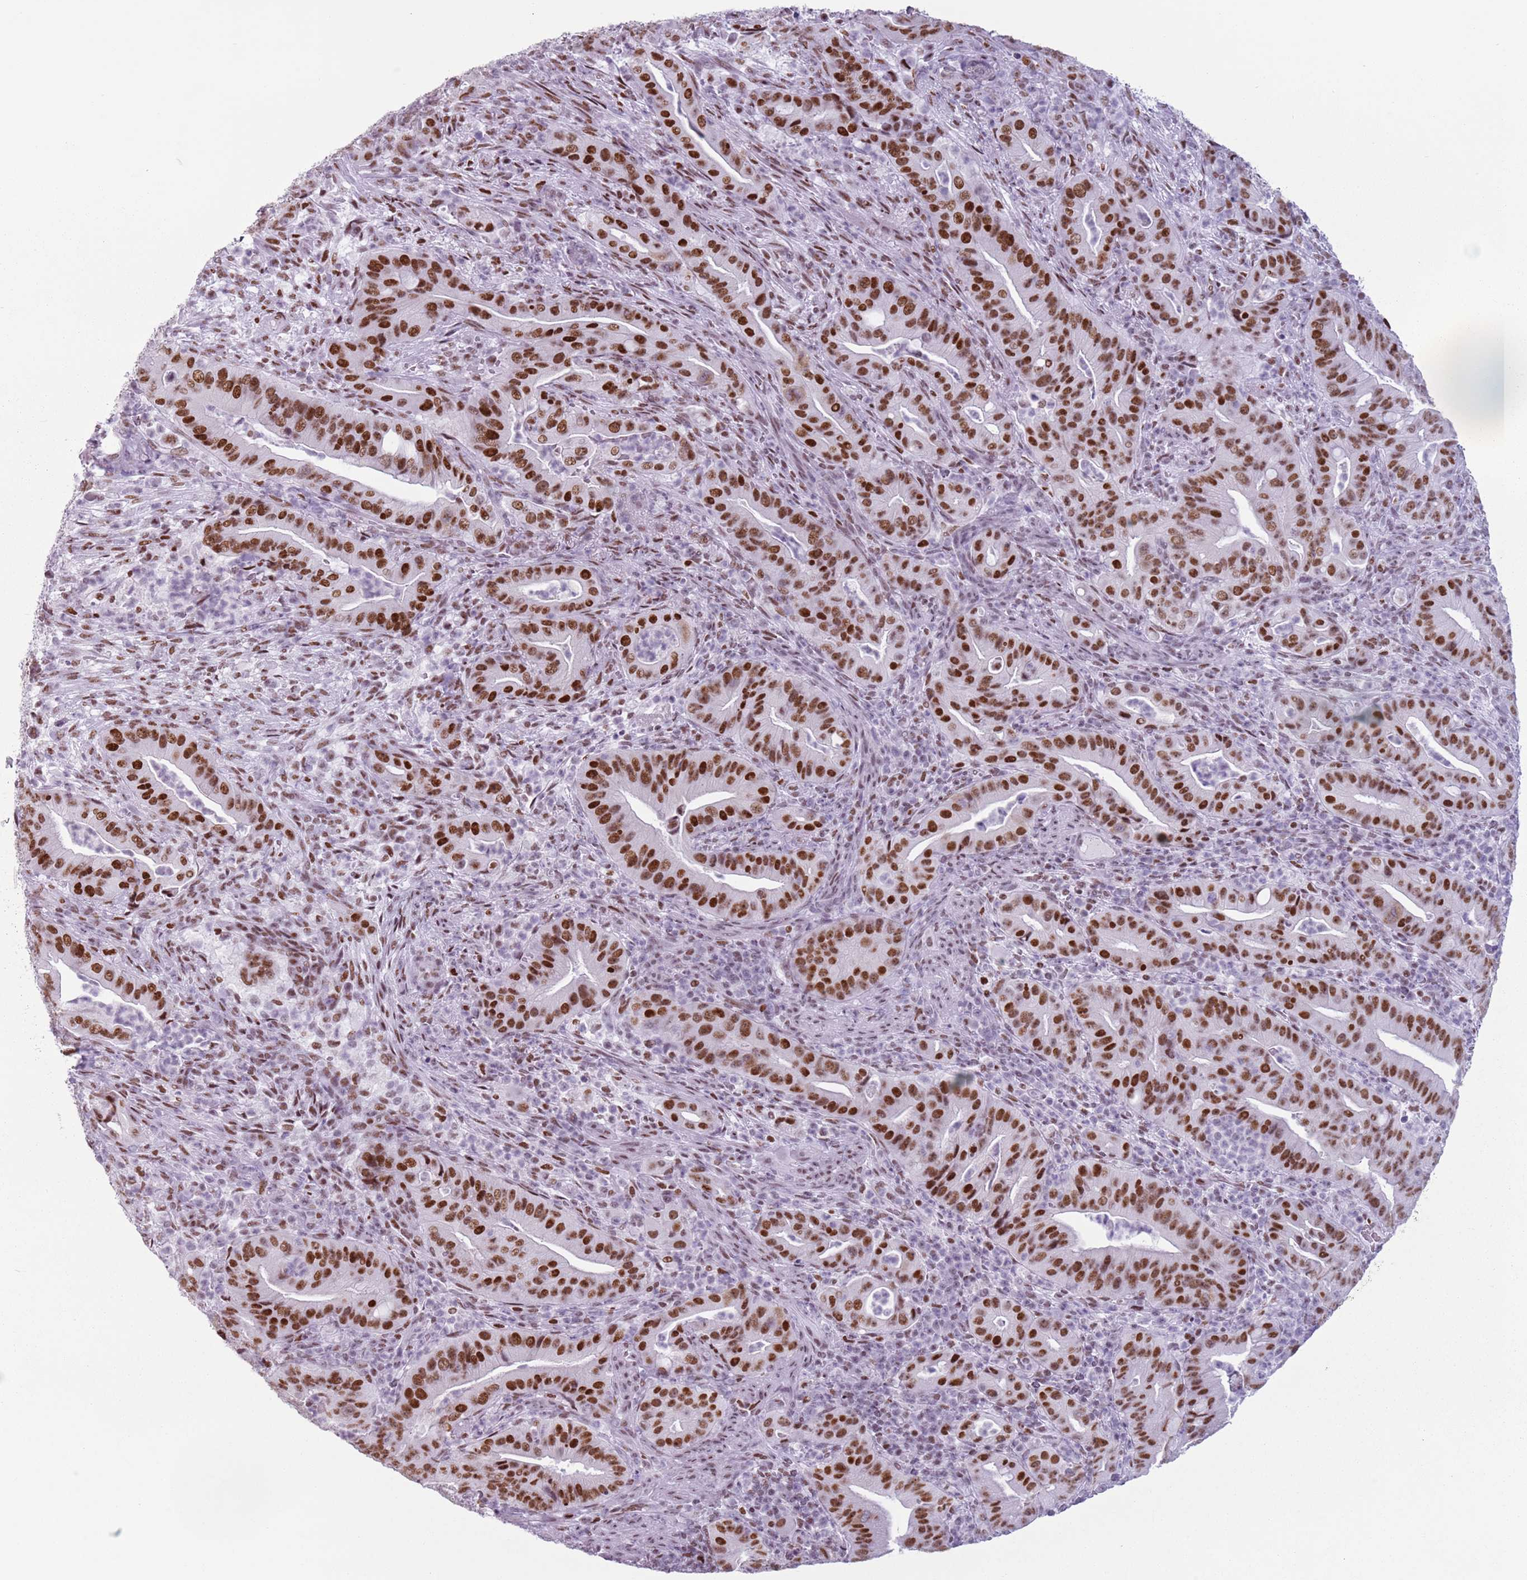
{"staining": {"intensity": "strong", "quantity": ">75%", "location": "nuclear"}, "tissue": "pancreatic cancer", "cell_type": "Tumor cells", "image_type": "cancer", "snomed": [{"axis": "morphology", "description": "Adenocarcinoma, NOS"}, {"axis": "topography", "description": "Pancreas"}], "caption": "Immunohistochemistry (IHC) staining of pancreatic cancer, which exhibits high levels of strong nuclear expression in approximately >75% of tumor cells indicating strong nuclear protein positivity. The staining was performed using DAB (brown) for protein detection and nuclei were counterstained in hematoxylin (blue).", "gene": "FAM104B", "patient": {"sex": "male", "age": 71}}